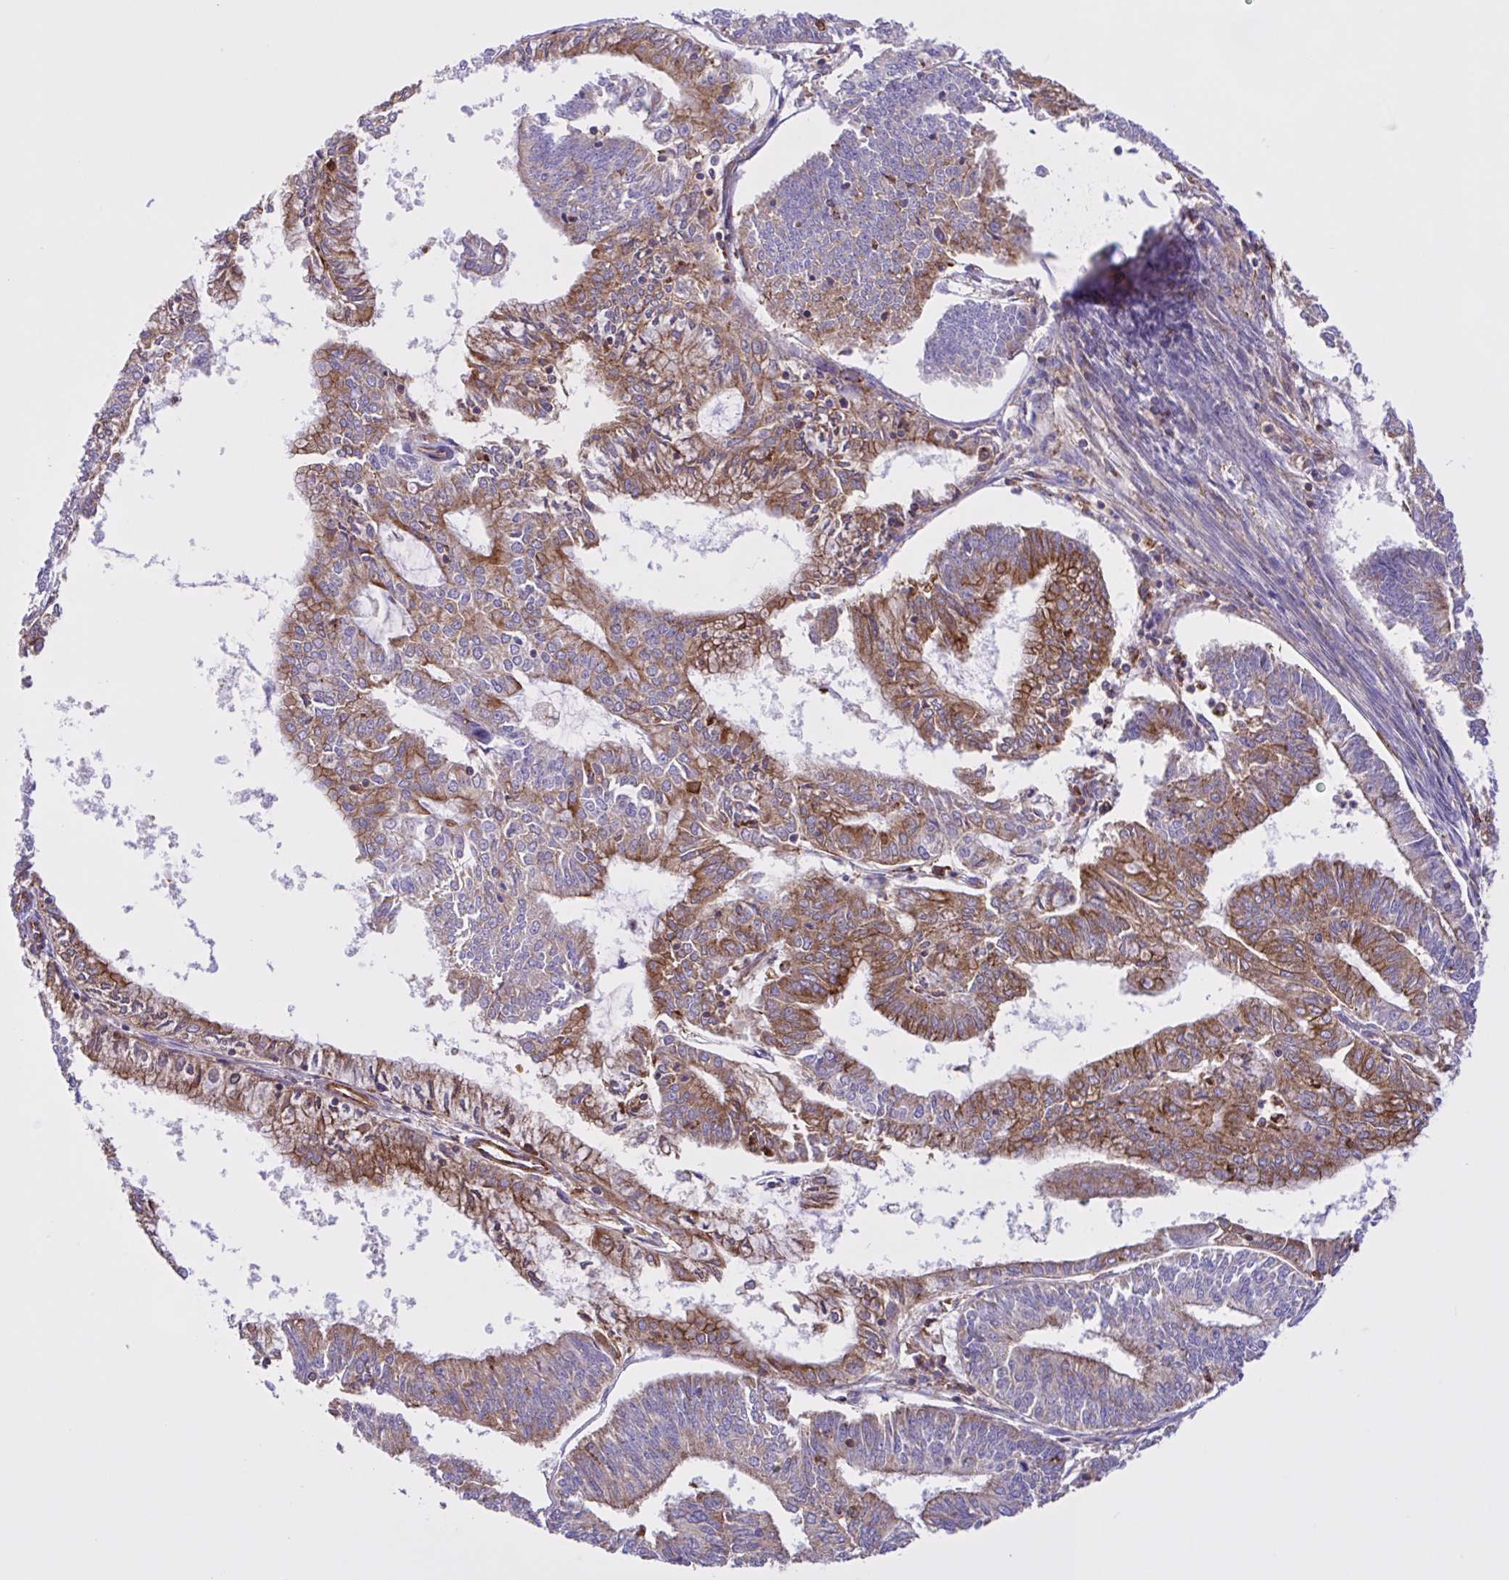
{"staining": {"intensity": "strong", "quantity": "25%-75%", "location": "cytoplasmic/membranous"}, "tissue": "endometrial cancer", "cell_type": "Tumor cells", "image_type": "cancer", "snomed": [{"axis": "morphology", "description": "Adenocarcinoma, NOS"}, {"axis": "topography", "description": "Endometrium"}], "caption": "Protein staining of adenocarcinoma (endometrial) tissue demonstrates strong cytoplasmic/membranous positivity in approximately 25%-75% of tumor cells.", "gene": "OR51M1", "patient": {"sex": "female", "age": 61}}